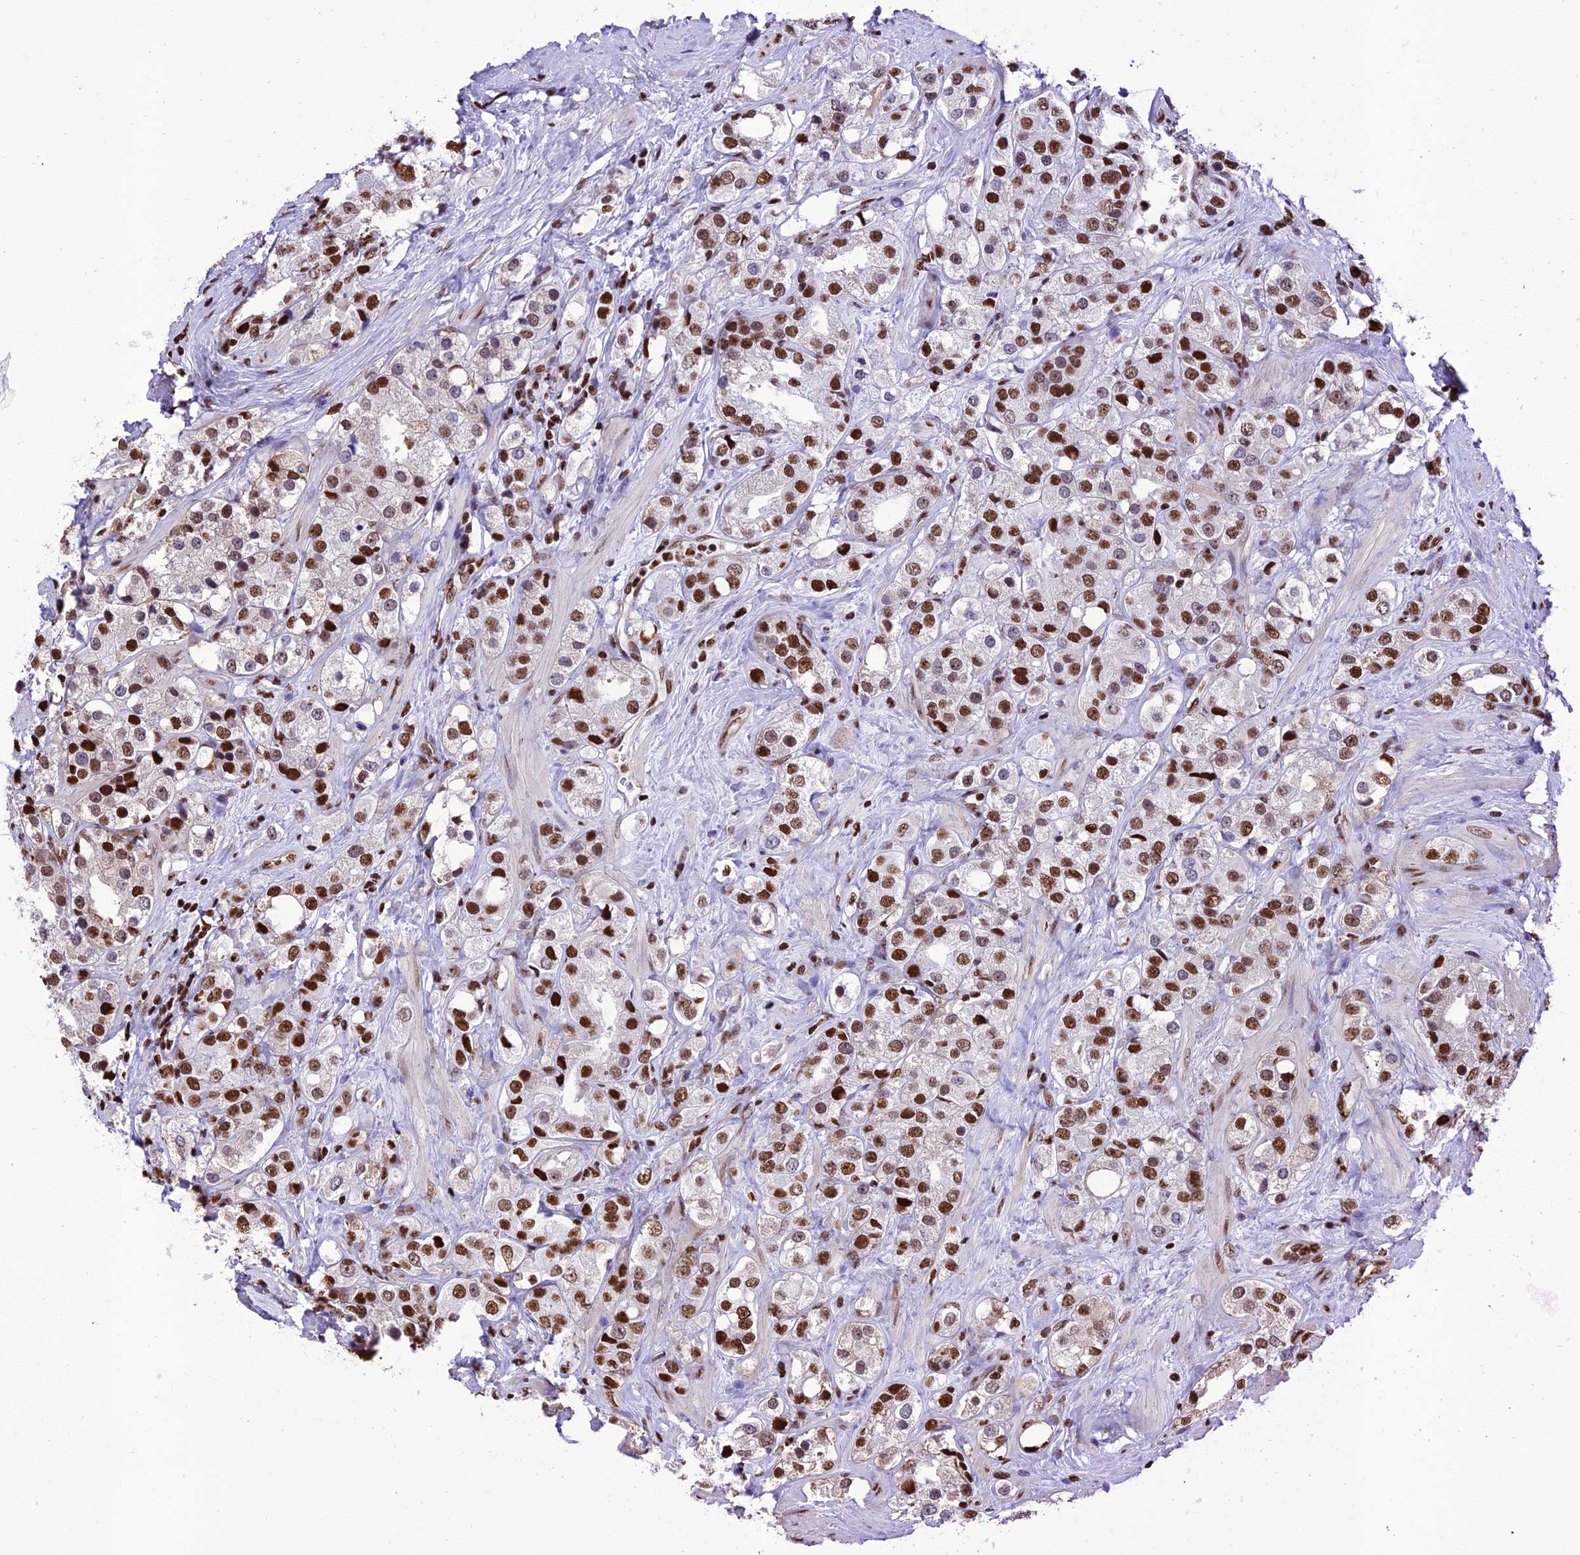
{"staining": {"intensity": "moderate", "quantity": ">75%", "location": "nuclear"}, "tissue": "prostate cancer", "cell_type": "Tumor cells", "image_type": "cancer", "snomed": [{"axis": "morphology", "description": "Adenocarcinoma, NOS"}, {"axis": "topography", "description": "Prostate"}], "caption": "IHC histopathology image of neoplastic tissue: human prostate adenocarcinoma stained using immunohistochemistry (IHC) shows medium levels of moderate protein expression localized specifically in the nuclear of tumor cells, appearing as a nuclear brown color.", "gene": "INO80E", "patient": {"sex": "male", "age": 79}}